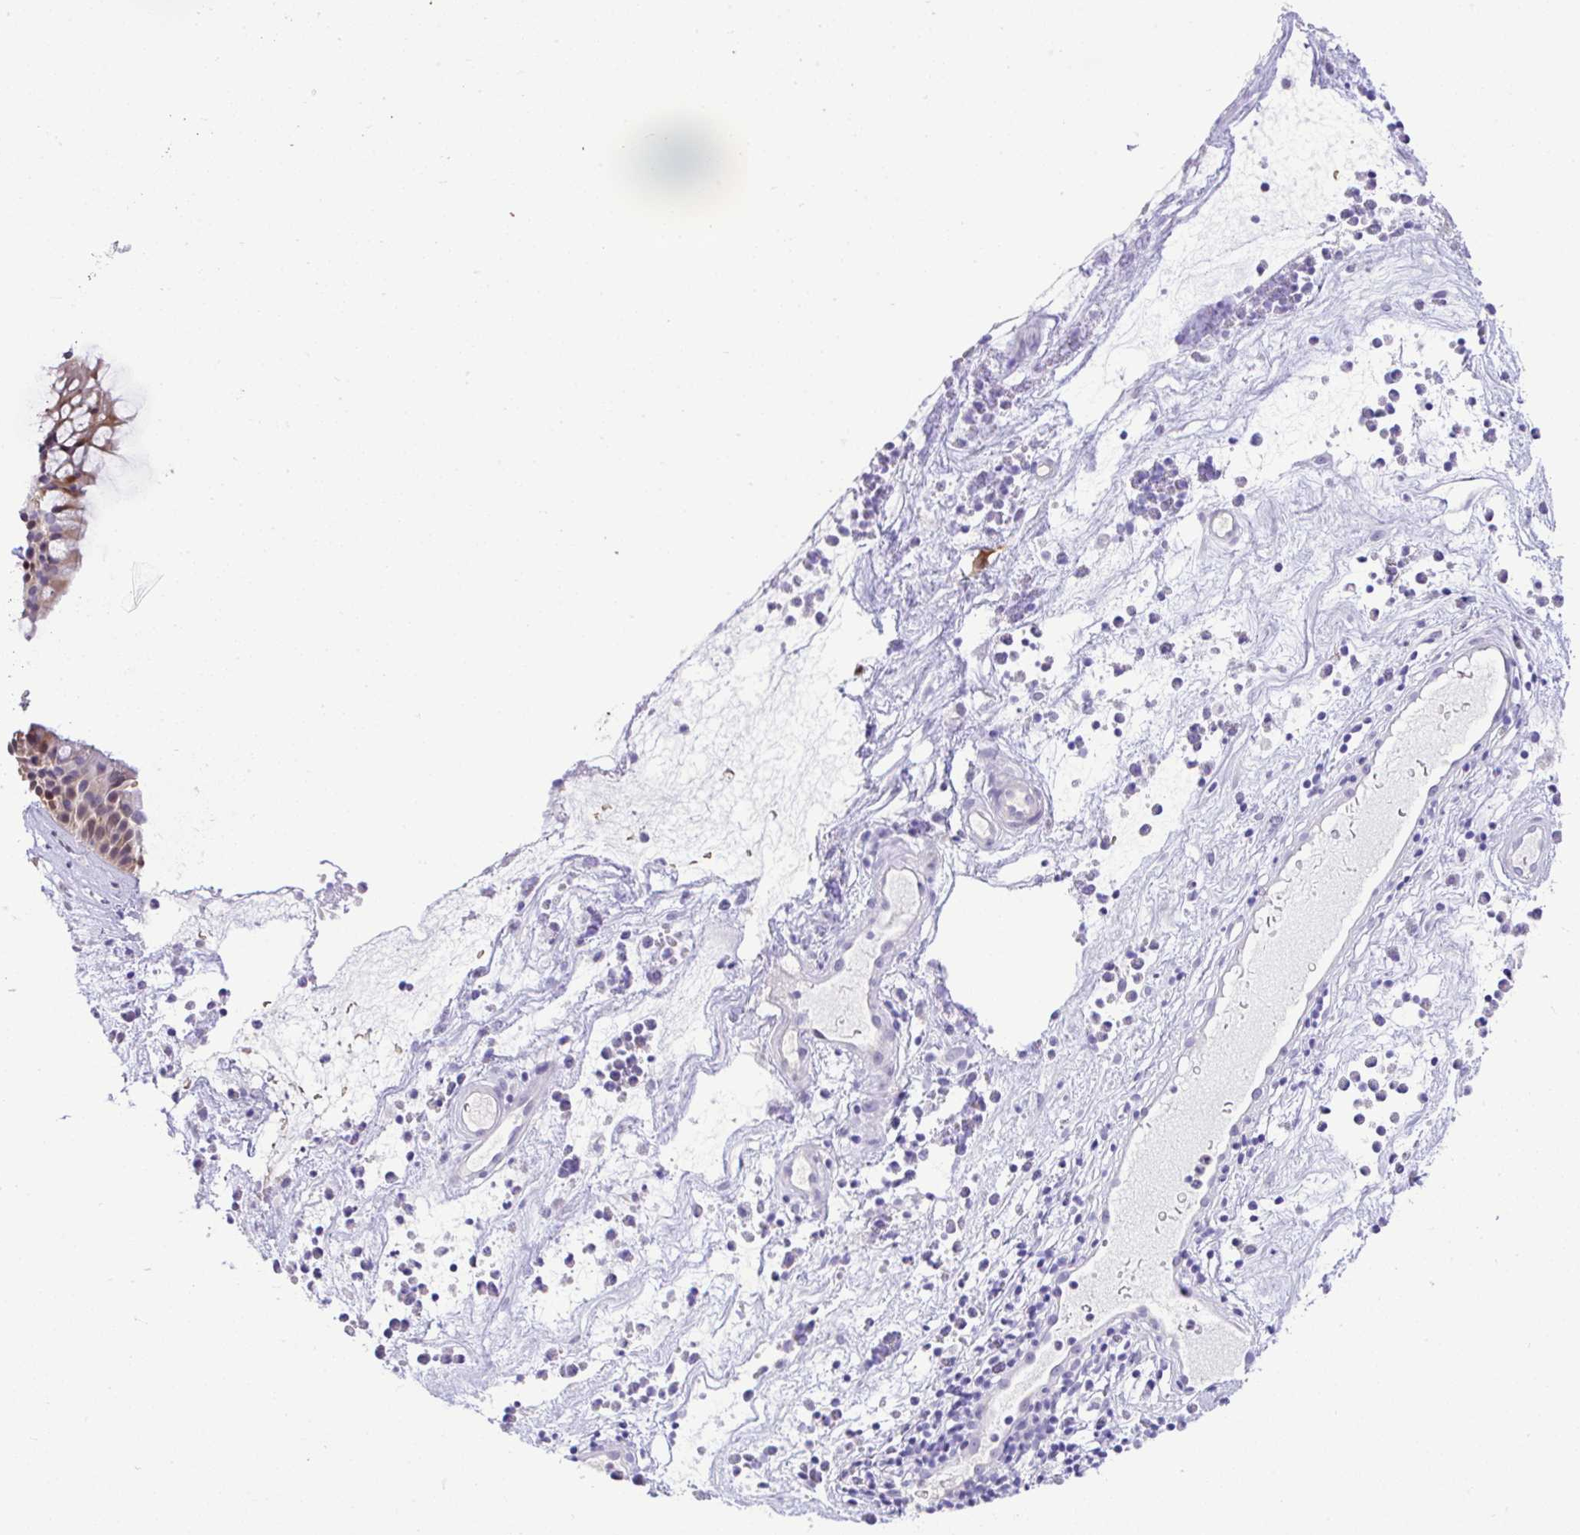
{"staining": {"intensity": "moderate", "quantity": ">75%", "location": "cytoplasmic/membranous,nuclear"}, "tissue": "nasopharynx", "cell_type": "Respiratory epithelial cells", "image_type": "normal", "snomed": [{"axis": "morphology", "description": "Normal tissue, NOS"}, {"axis": "topography", "description": "Nasopharynx"}], "caption": "Unremarkable nasopharynx was stained to show a protein in brown. There is medium levels of moderate cytoplasmic/membranous,nuclear staining in approximately >75% of respiratory epithelial cells. (DAB (3,3'-diaminobenzidine) IHC with brightfield microscopy, high magnification).", "gene": "ZNF485", "patient": {"sex": "male", "age": 56}}